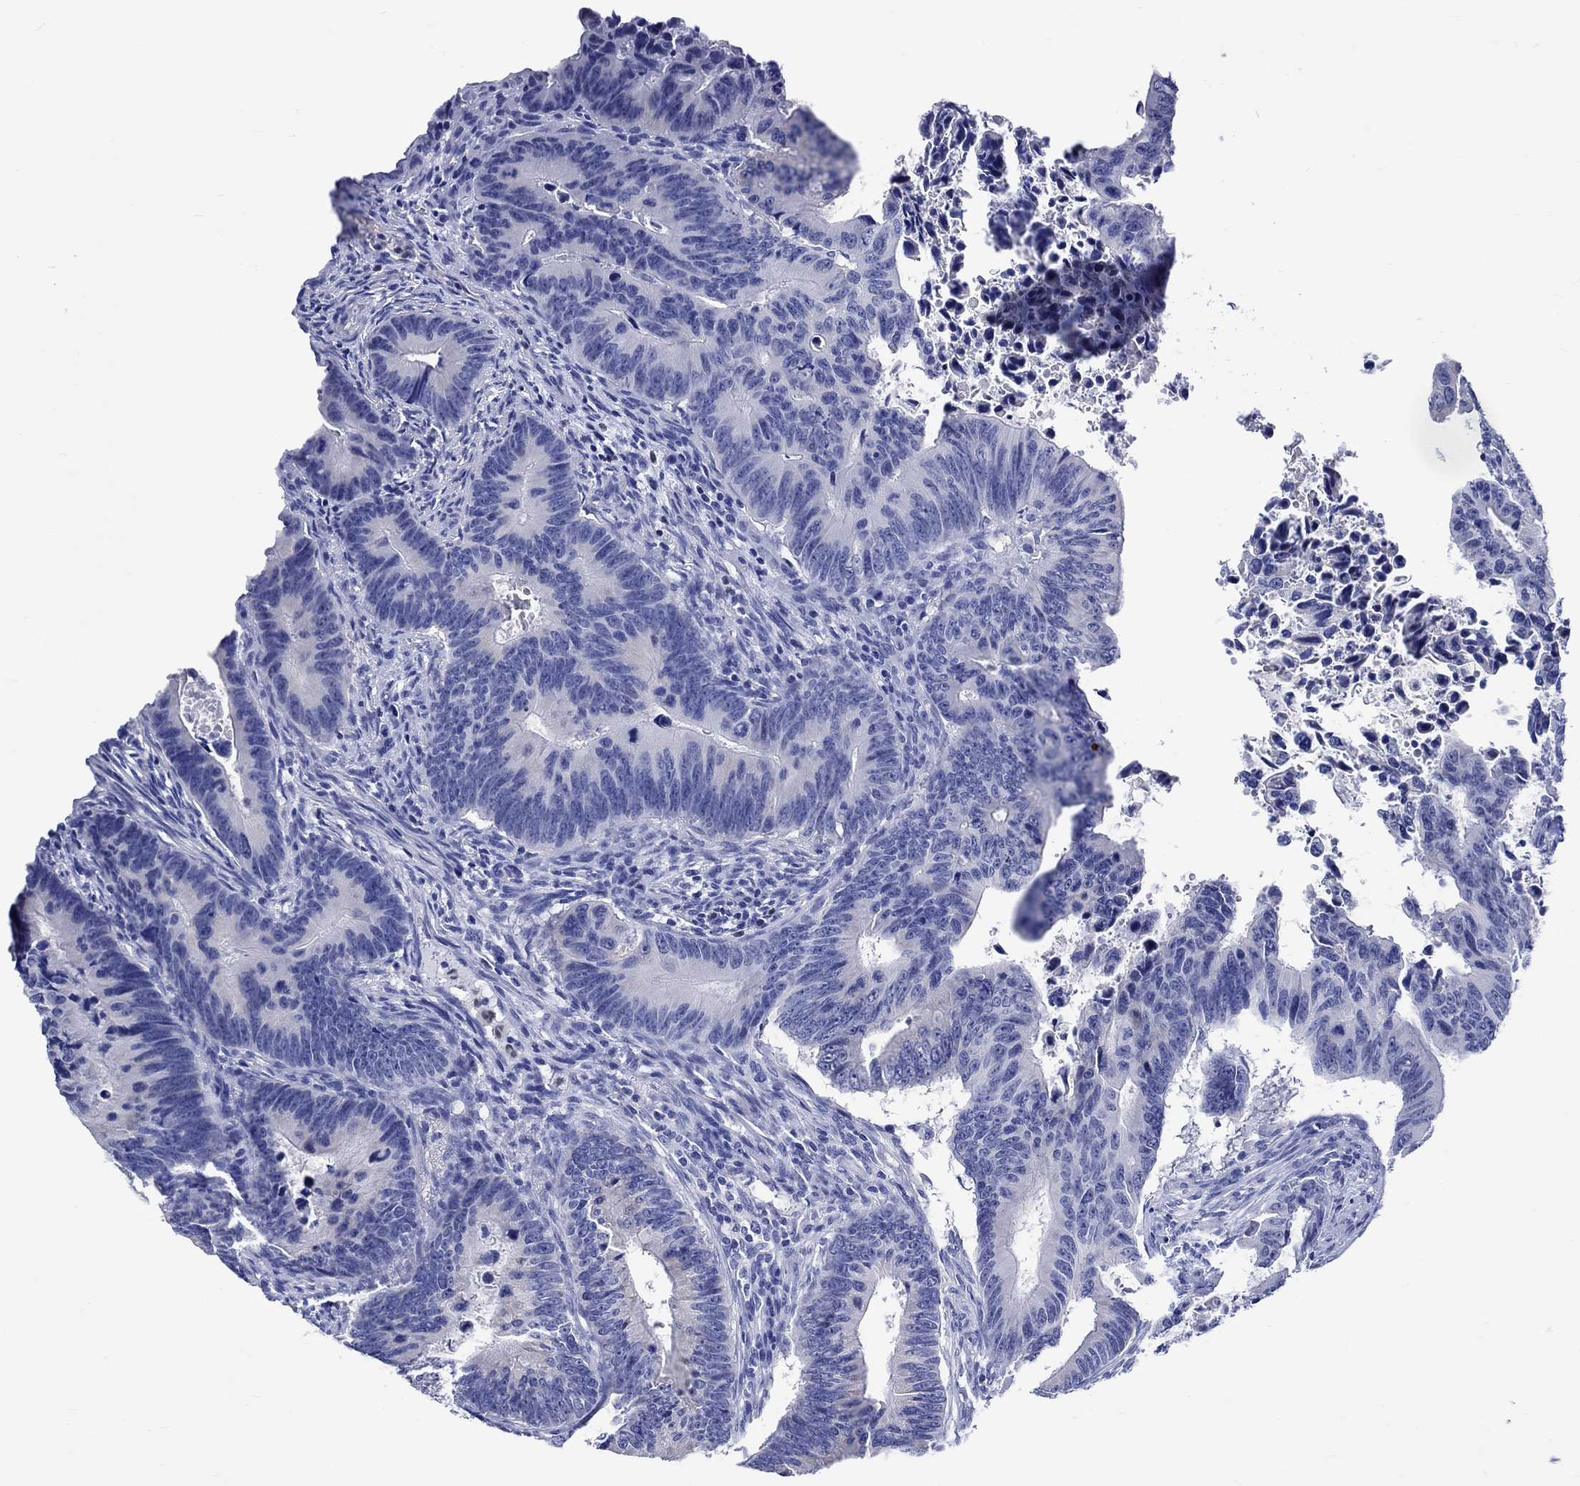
{"staining": {"intensity": "negative", "quantity": "none", "location": "none"}, "tissue": "colorectal cancer", "cell_type": "Tumor cells", "image_type": "cancer", "snomed": [{"axis": "morphology", "description": "Adenocarcinoma, NOS"}, {"axis": "topography", "description": "Colon"}], "caption": "Immunohistochemical staining of human colorectal cancer exhibits no significant positivity in tumor cells.", "gene": "KLHL35", "patient": {"sex": "female", "age": 87}}